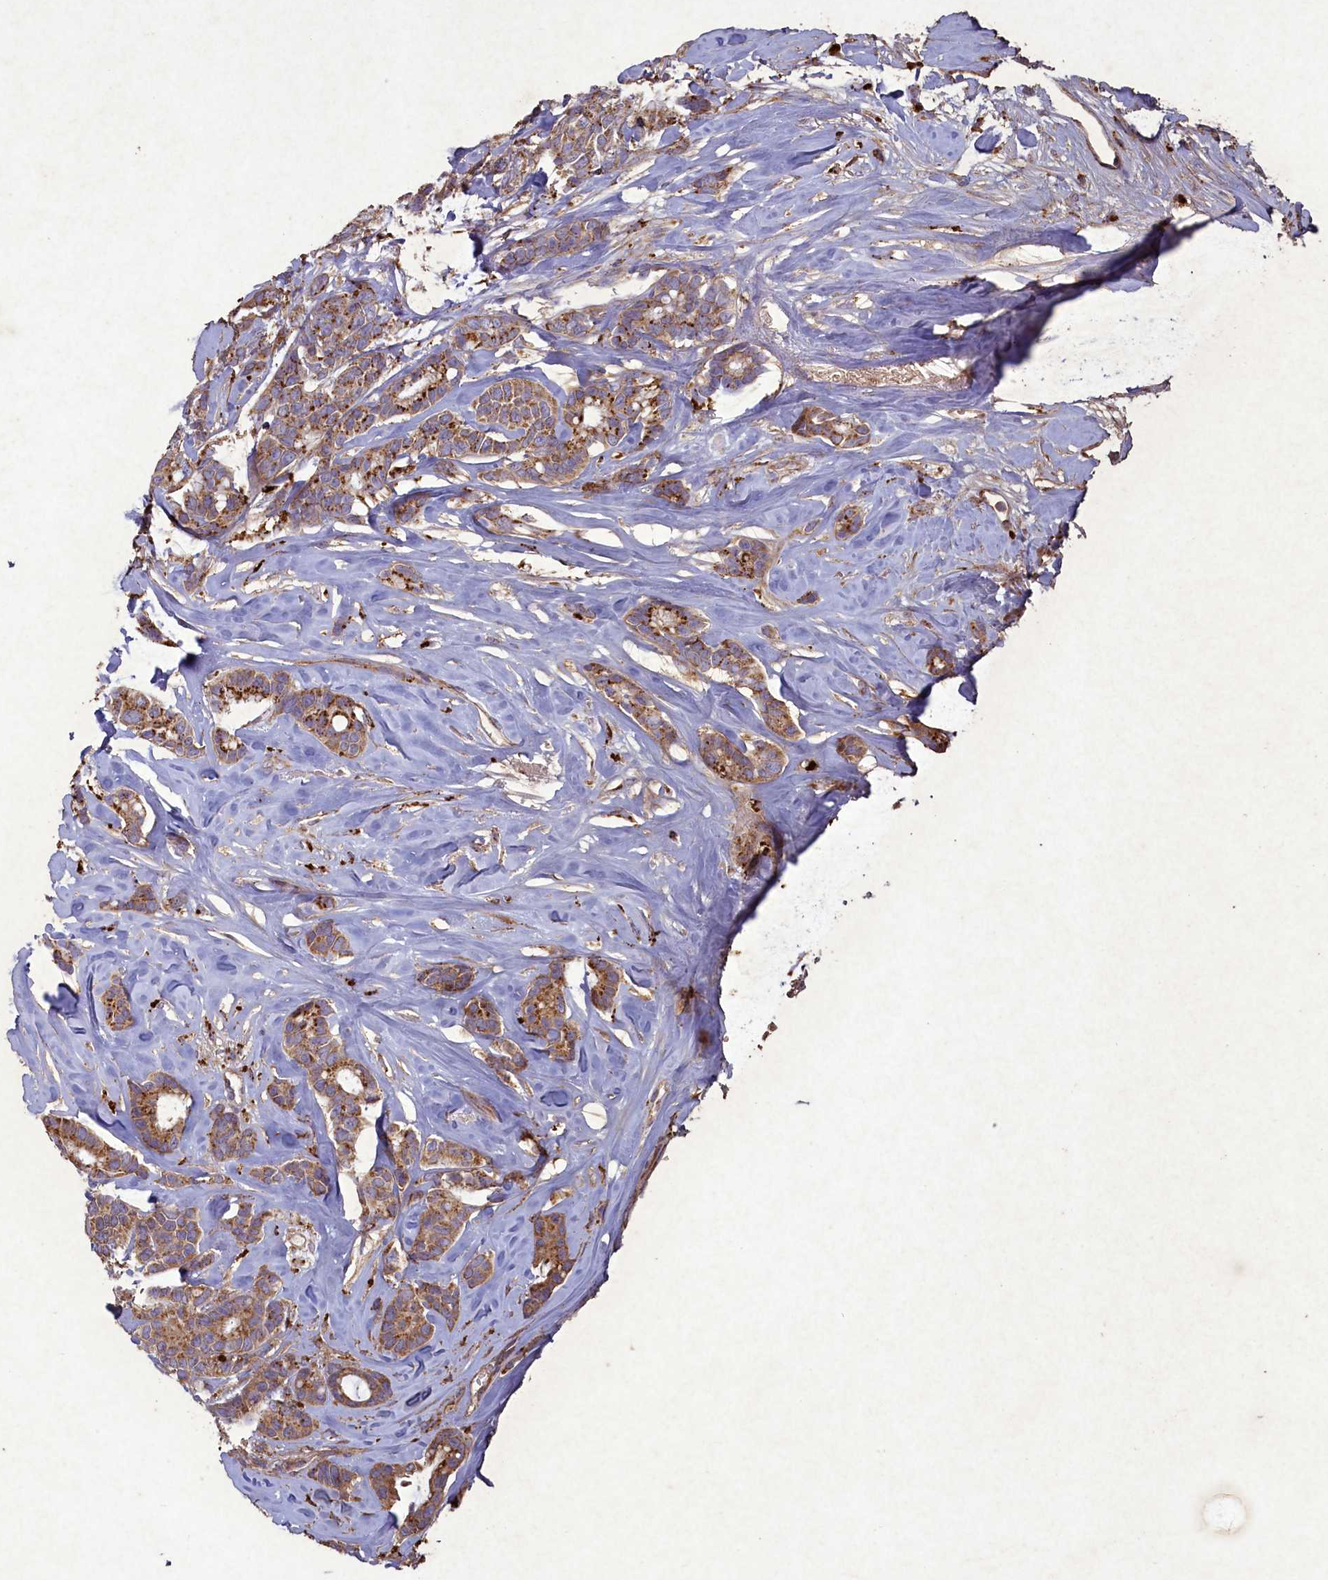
{"staining": {"intensity": "moderate", "quantity": ">75%", "location": "cytoplasmic/membranous"}, "tissue": "breast cancer", "cell_type": "Tumor cells", "image_type": "cancer", "snomed": [{"axis": "morphology", "description": "Duct carcinoma"}, {"axis": "topography", "description": "Breast"}], "caption": "Protein staining of invasive ductal carcinoma (breast) tissue demonstrates moderate cytoplasmic/membranous expression in approximately >75% of tumor cells. Ihc stains the protein in brown and the nuclei are stained blue.", "gene": "CIAO2B", "patient": {"sex": "female", "age": 87}}